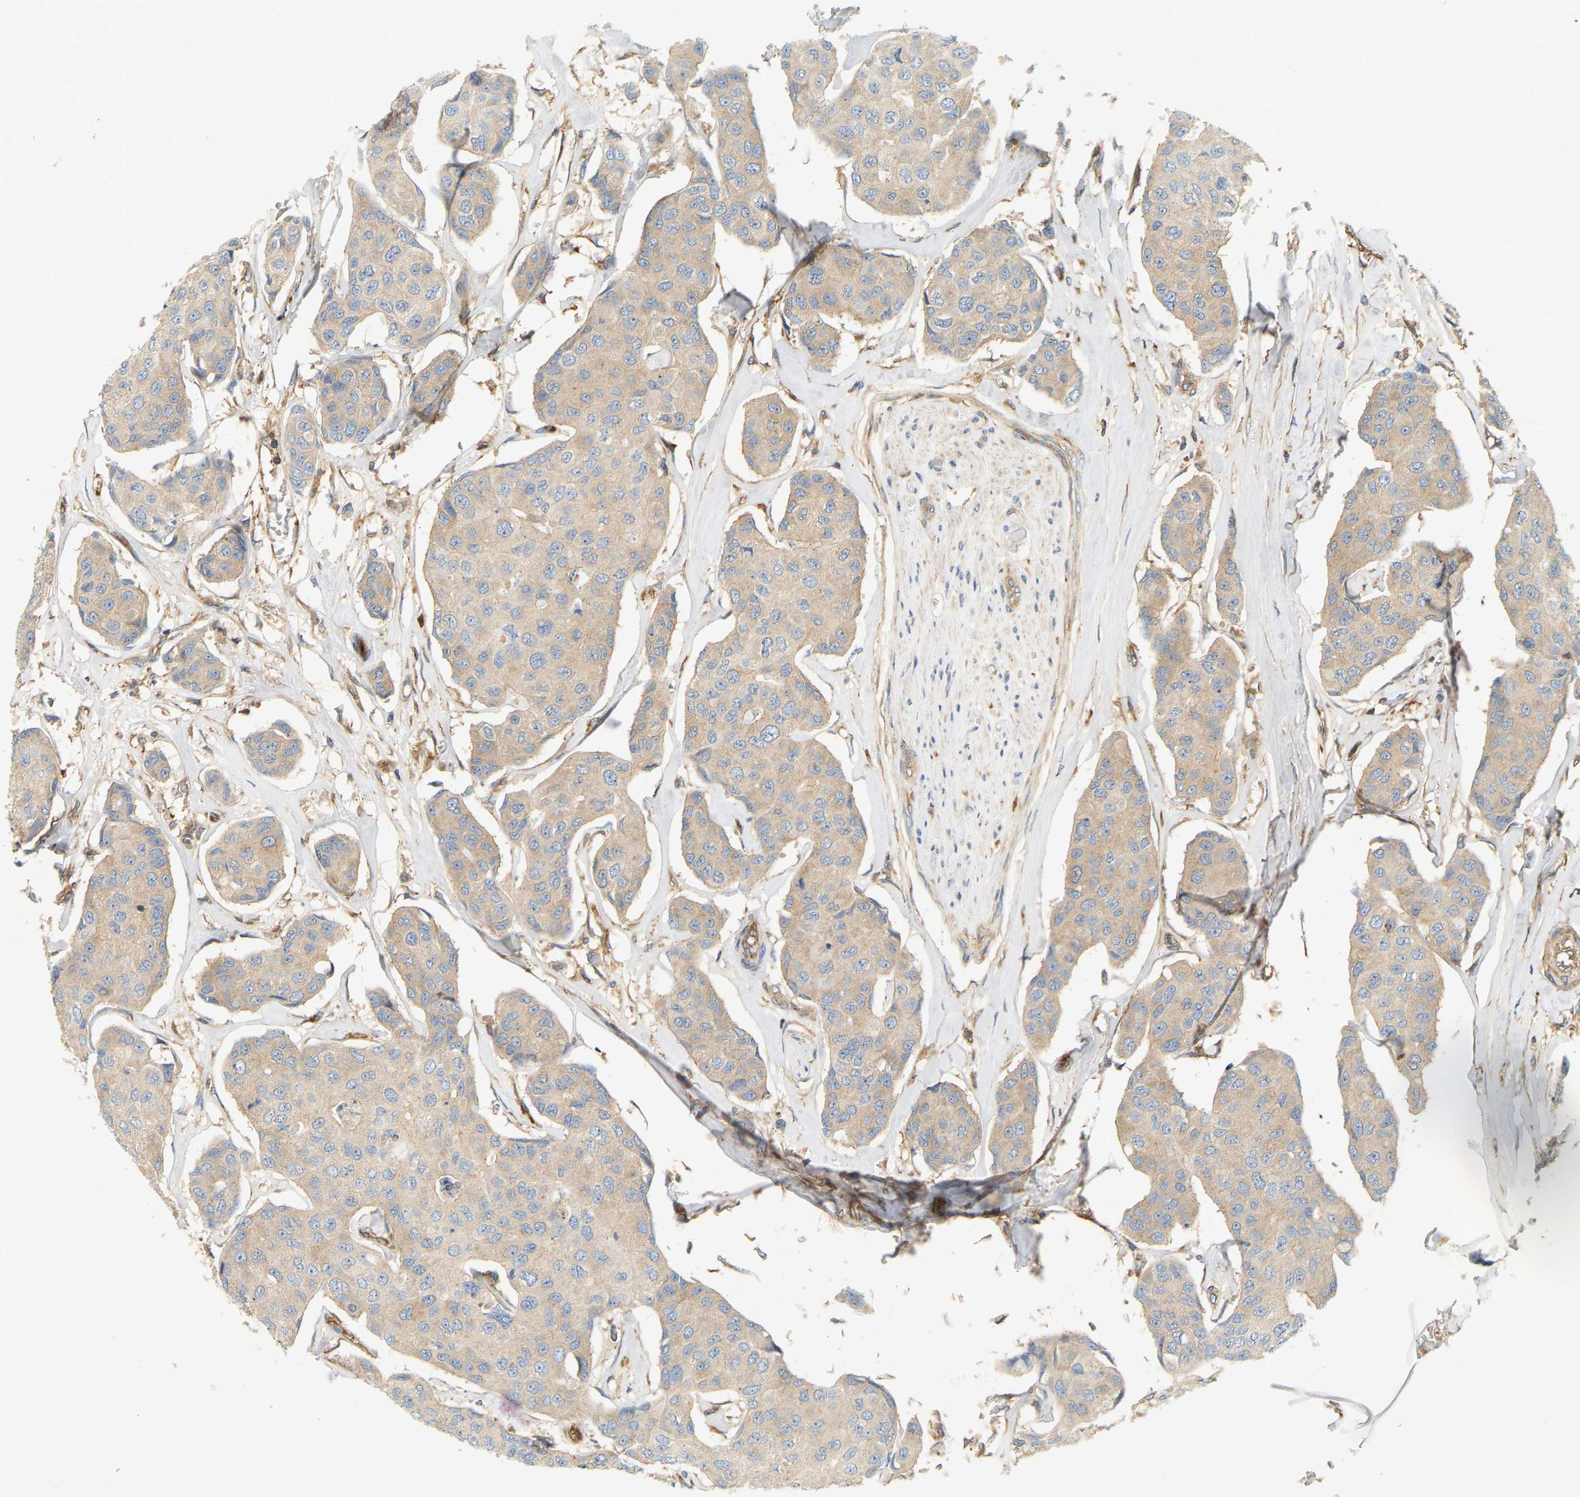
{"staining": {"intensity": "weak", "quantity": "<25%", "location": "cytoplasmic/membranous"}, "tissue": "breast cancer", "cell_type": "Tumor cells", "image_type": "cancer", "snomed": [{"axis": "morphology", "description": "Duct carcinoma"}, {"axis": "topography", "description": "Breast"}], "caption": "An image of infiltrating ductal carcinoma (breast) stained for a protein shows no brown staining in tumor cells.", "gene": "AKAP13", "patient": {"sex": "female", "age": 80}}